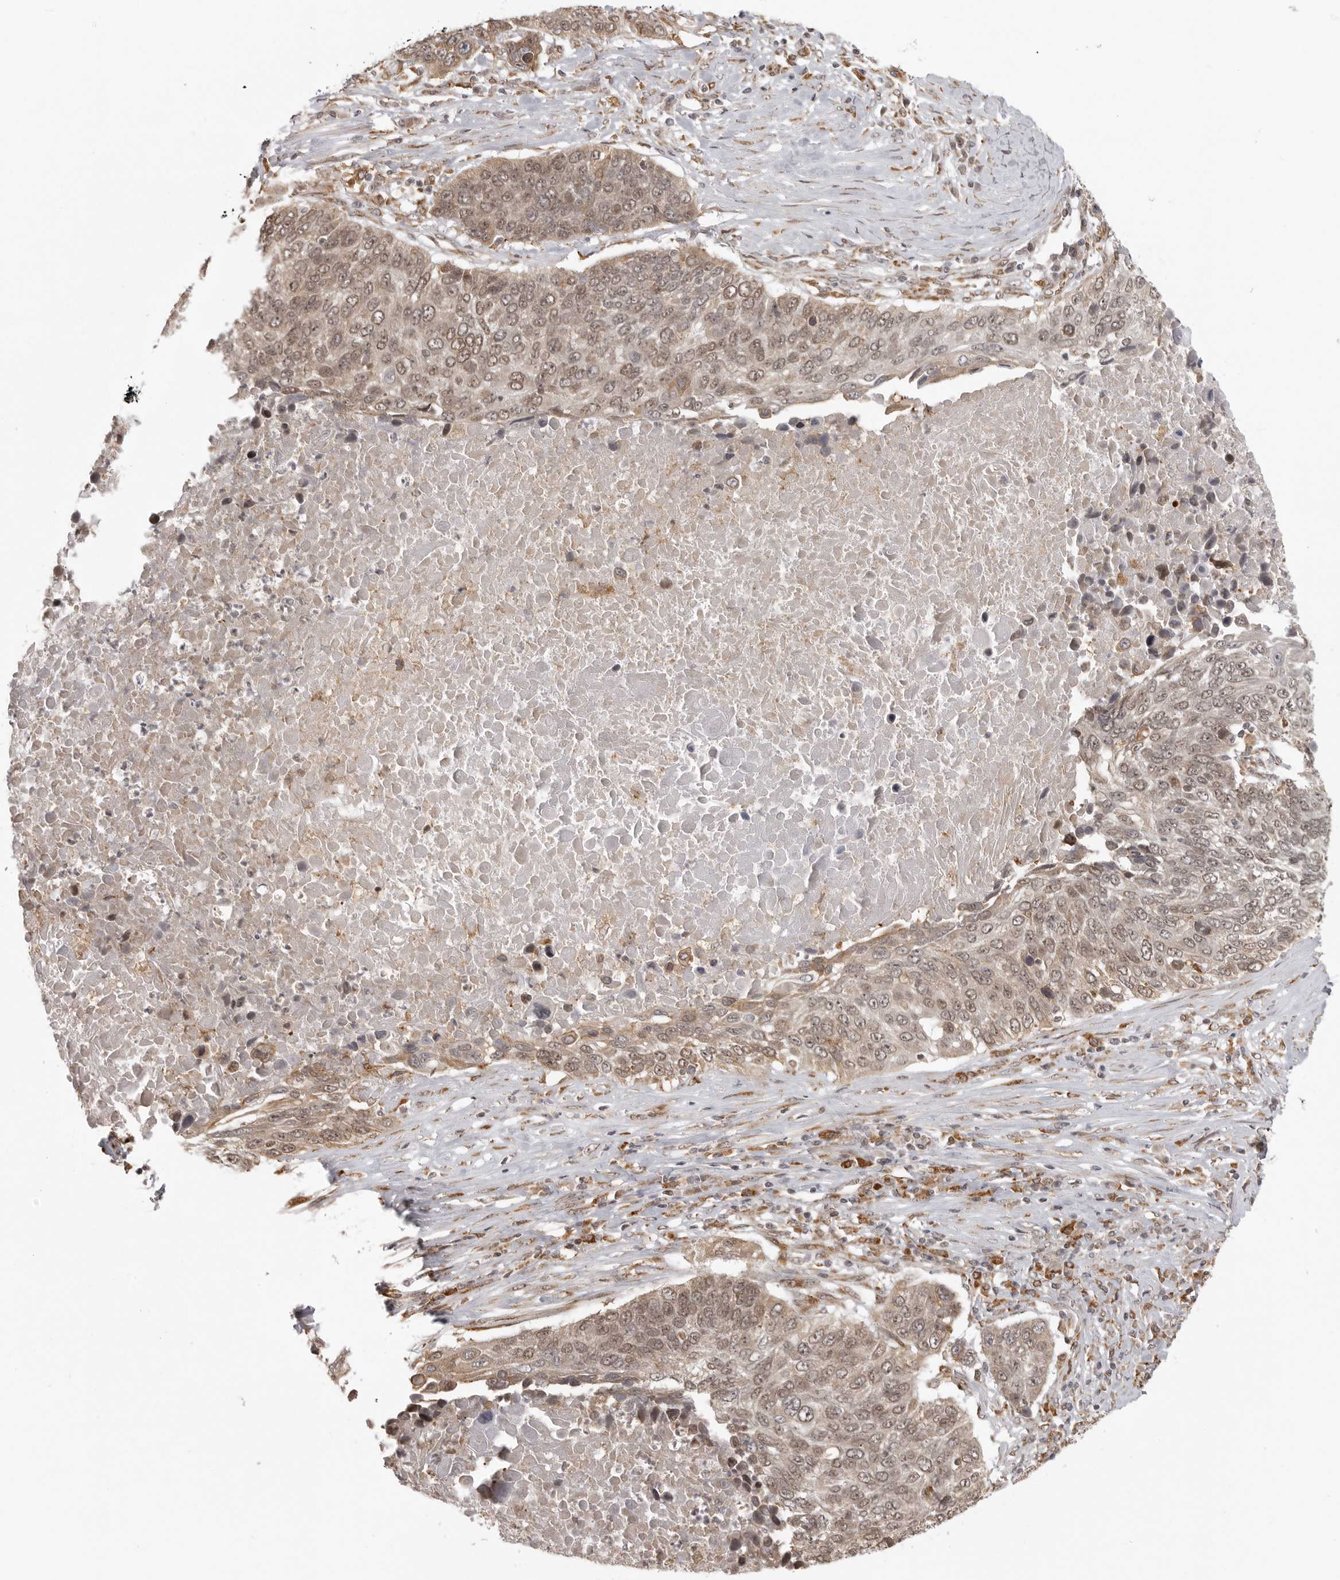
{"staining": {"intensity": "weak", "quantity": ">75%", "location": "cytoplasmic/membranous,nuclear"}, "tissue": "lung cancer", "cell_type": "Tumor cells", "image_type": "cancer", "snomed": [{"axis": "morphology", "description": "Squamous cell carcinoma, NOS"}, {"axis": "topography", "description": "Lung"}], "caption": "Weak cytoplasmic/membranous and nuclear protein positivity is present in approximately >75% of tumor cells in lung cancer.", "gene": "ISG20L2", "patient": {"sex": "male", "age": 66}}